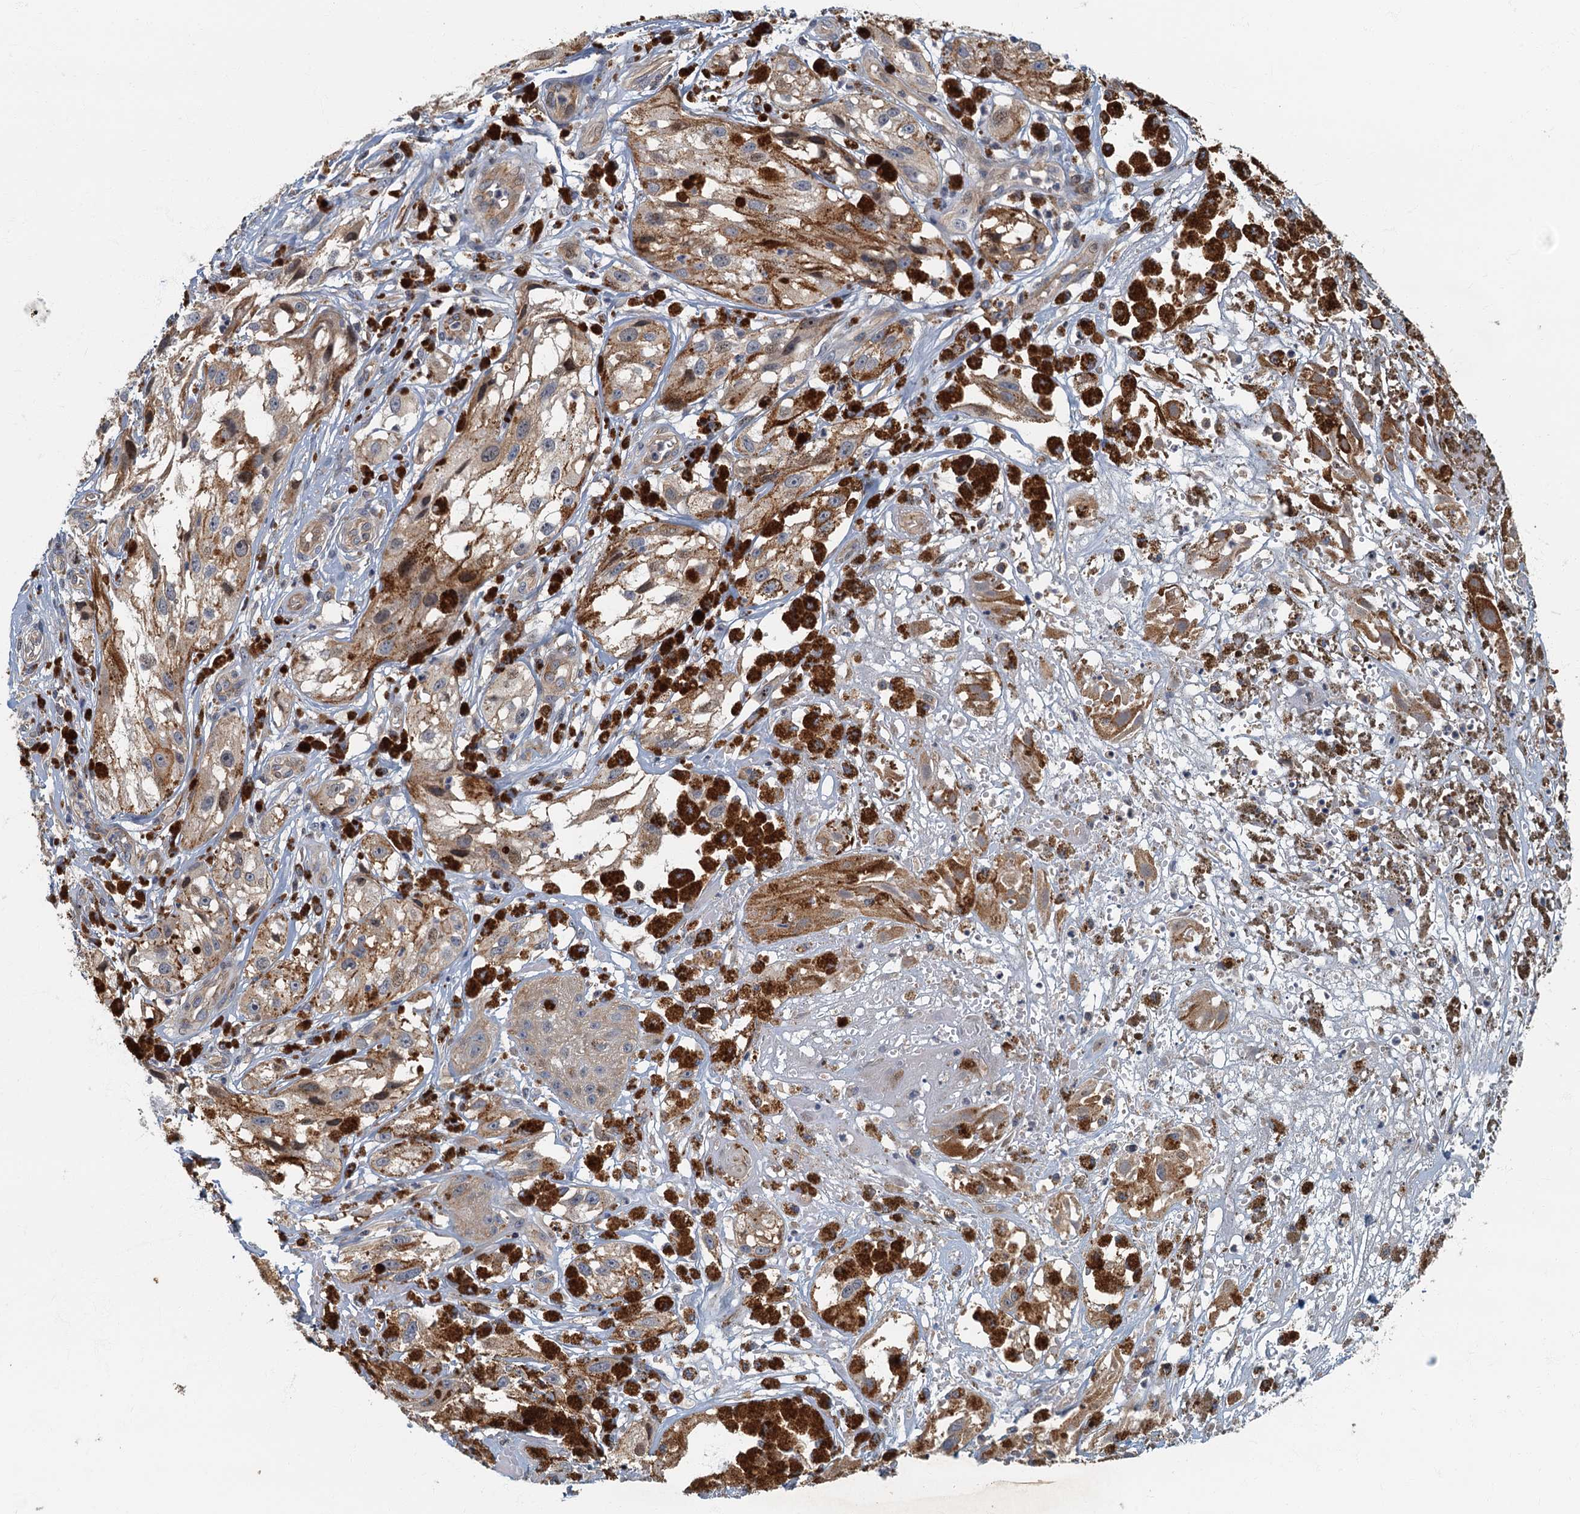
{"staining": {"intensity": "moderate", "quantity": "25%-75%", "location": "cytoplasmic/membranous"}, "tissue": "melanoma", "cell_type": "Tumor cells", "image_type": "cancer", "snomed": [{"axis": "morphology", "description": "Malignant melanoma, NOS"}, {"axis": "topography", "description": "Skin"}], "caption": "Malignant melanoma stained for a protein (brown) displays moderate cytoplasmic/membranous positive staining in about 25%-75% of tumor cells.", "gene": "CKAP2L", "patient": {"sex": "male", "age": 88}}